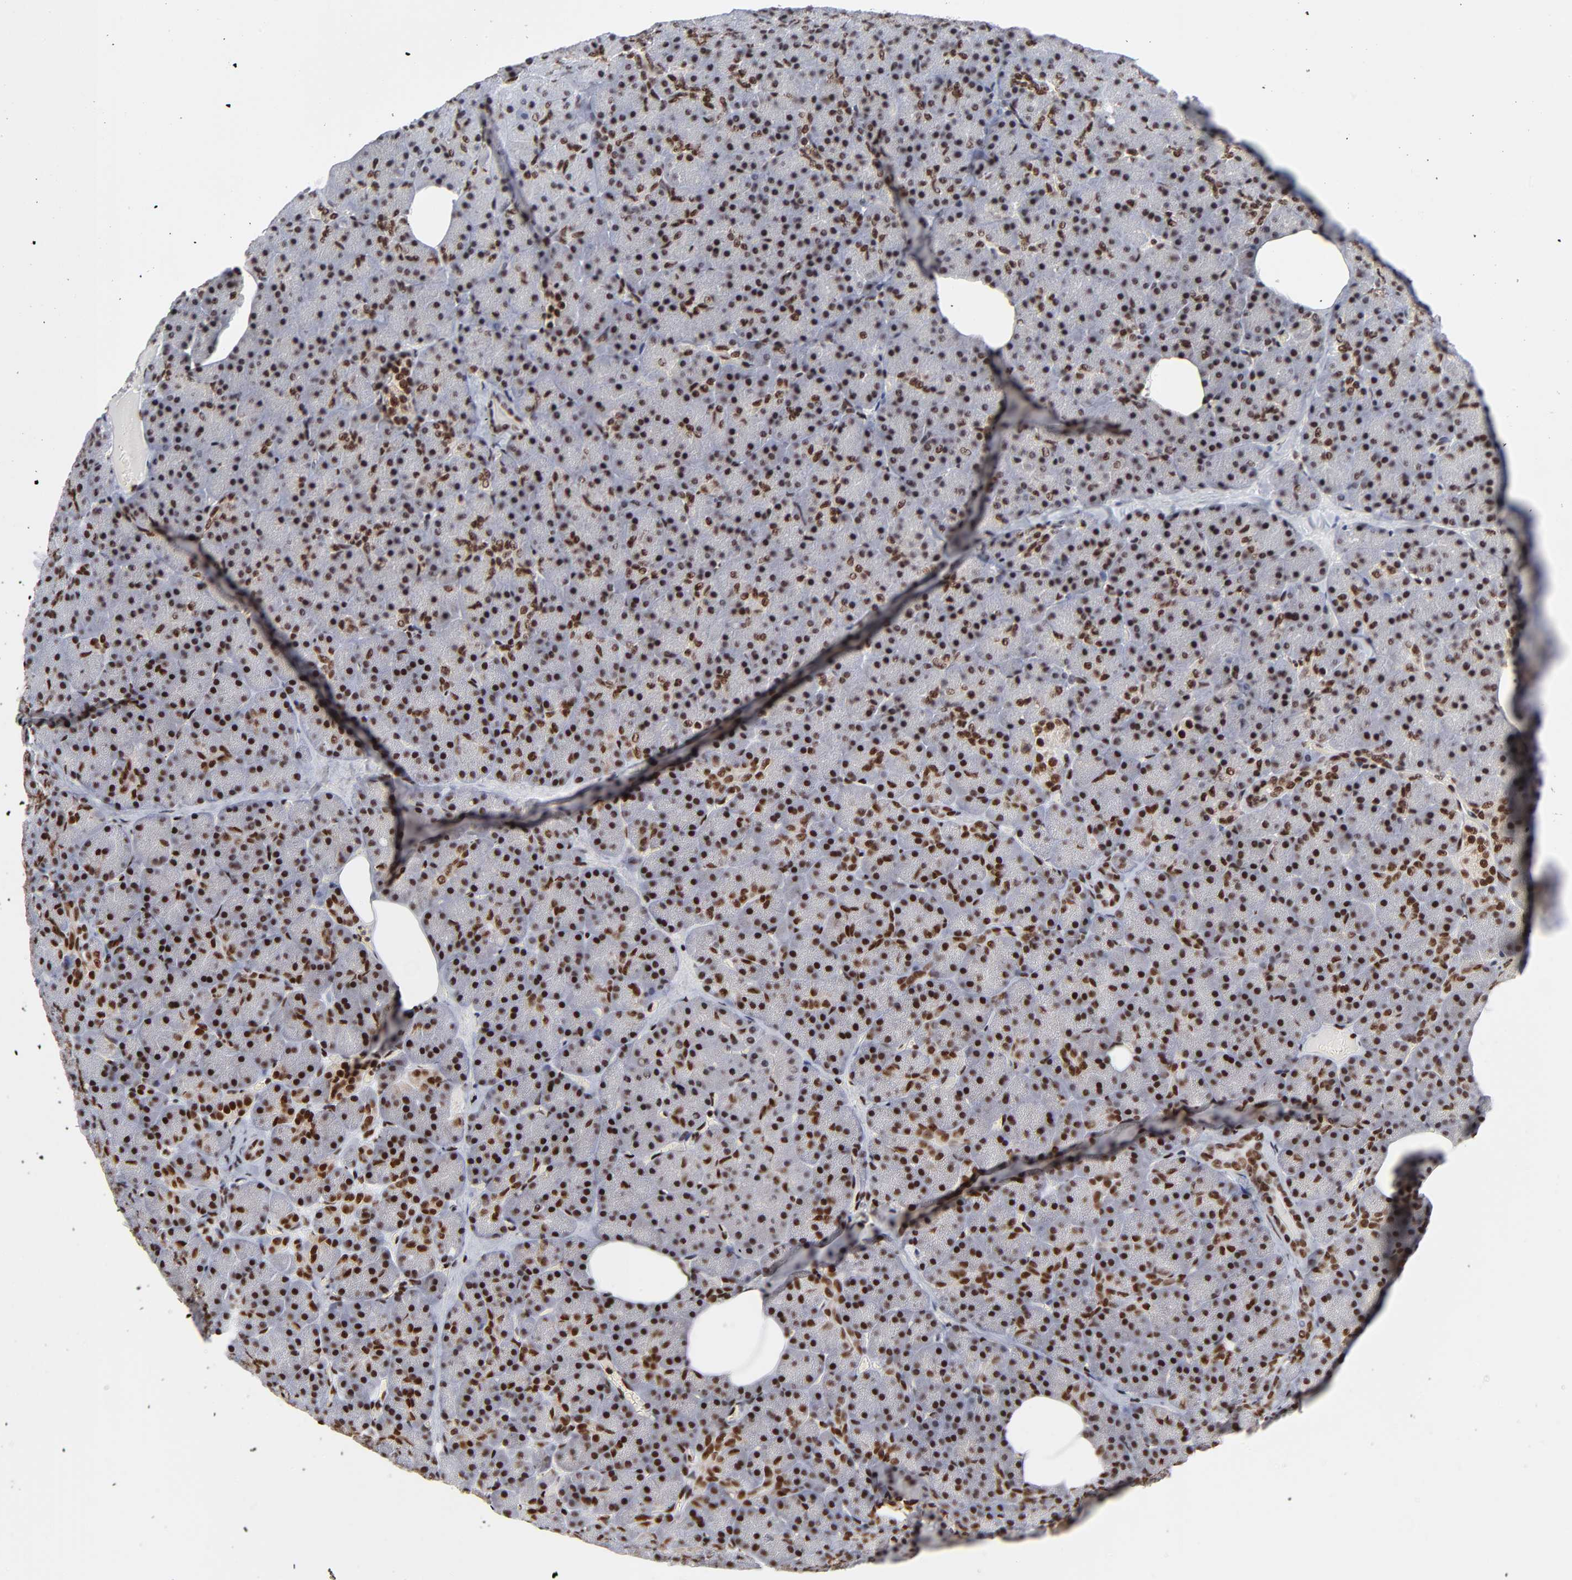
{"staining": {"intensity": "strong", "quantity": ">75%", "location": "nuclear"}, "tissue": "pancreas", "cell_type": "Exocrine glandular cells", "image_type": "normal", "snomed": [{"axis": "morphology", "description": "Normal tissue, NOS"}, {"axis": "topography", "description": "Pancreas"}], "caption": "Protein staining by immunohistochemistry exhibits strong nuclear staining in about >75% of exocrine glandular cells in normal pancreas.", "gene": "CREB1", "patient": {"sex": "female", "age": 35}}